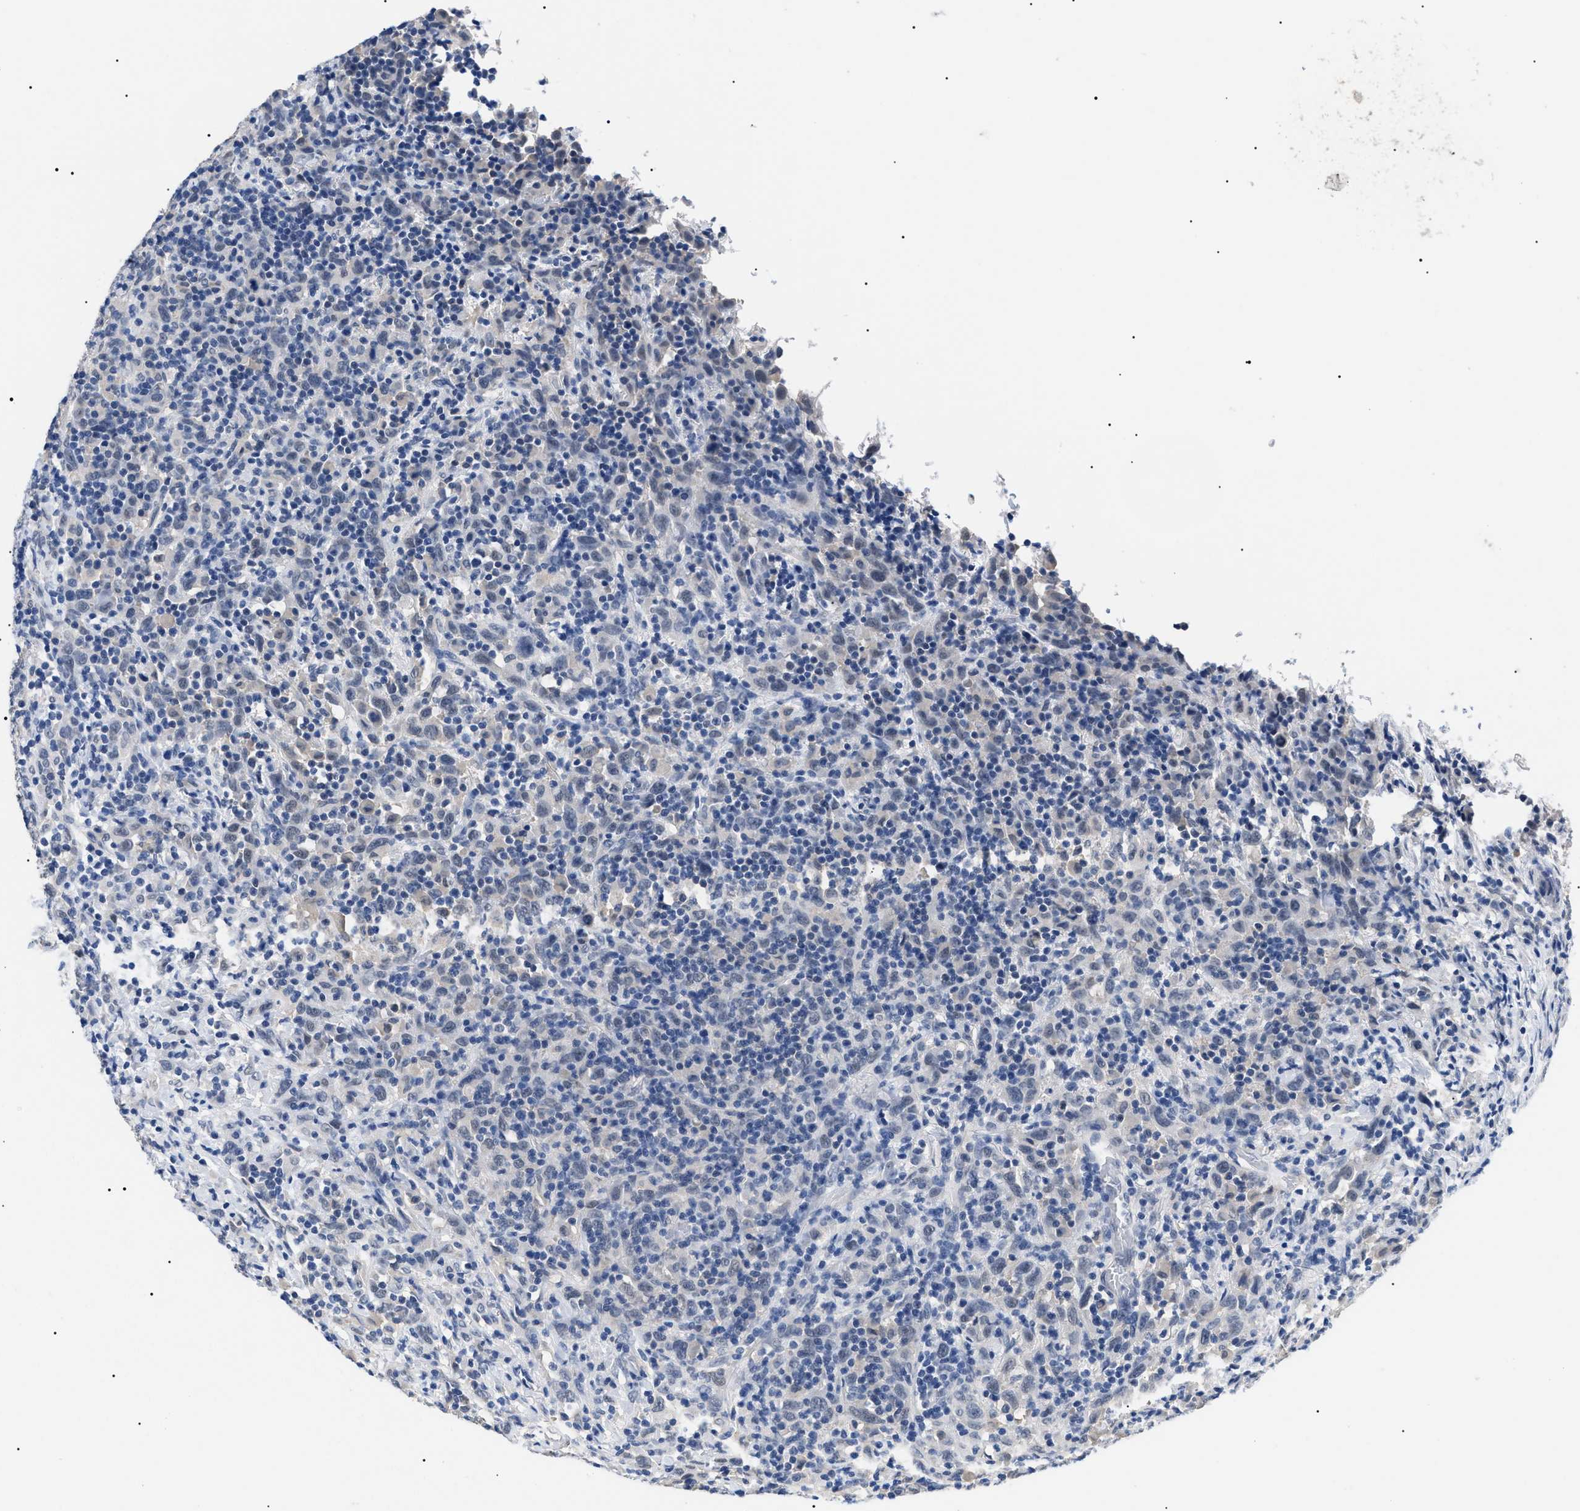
{"staining": {"intensity": "negative", "quantity": "none", "location": "none"}, "tissue": "urothelial cancer", "cell_type": "Tumor cells", "image_type": "cancer", "snomed": [{"axis": "morphology", "description": "Urothelial carcinoma, High grade"}, {"axis": "topography", "description": "Urinary bladder"}], "caption": "Urothelial cancer stained for a protein using immunohistochemistry exhibits no positivity tumor cells.", "gene": "PRRT2", "patient": {"sex": "male", "age": 61}}